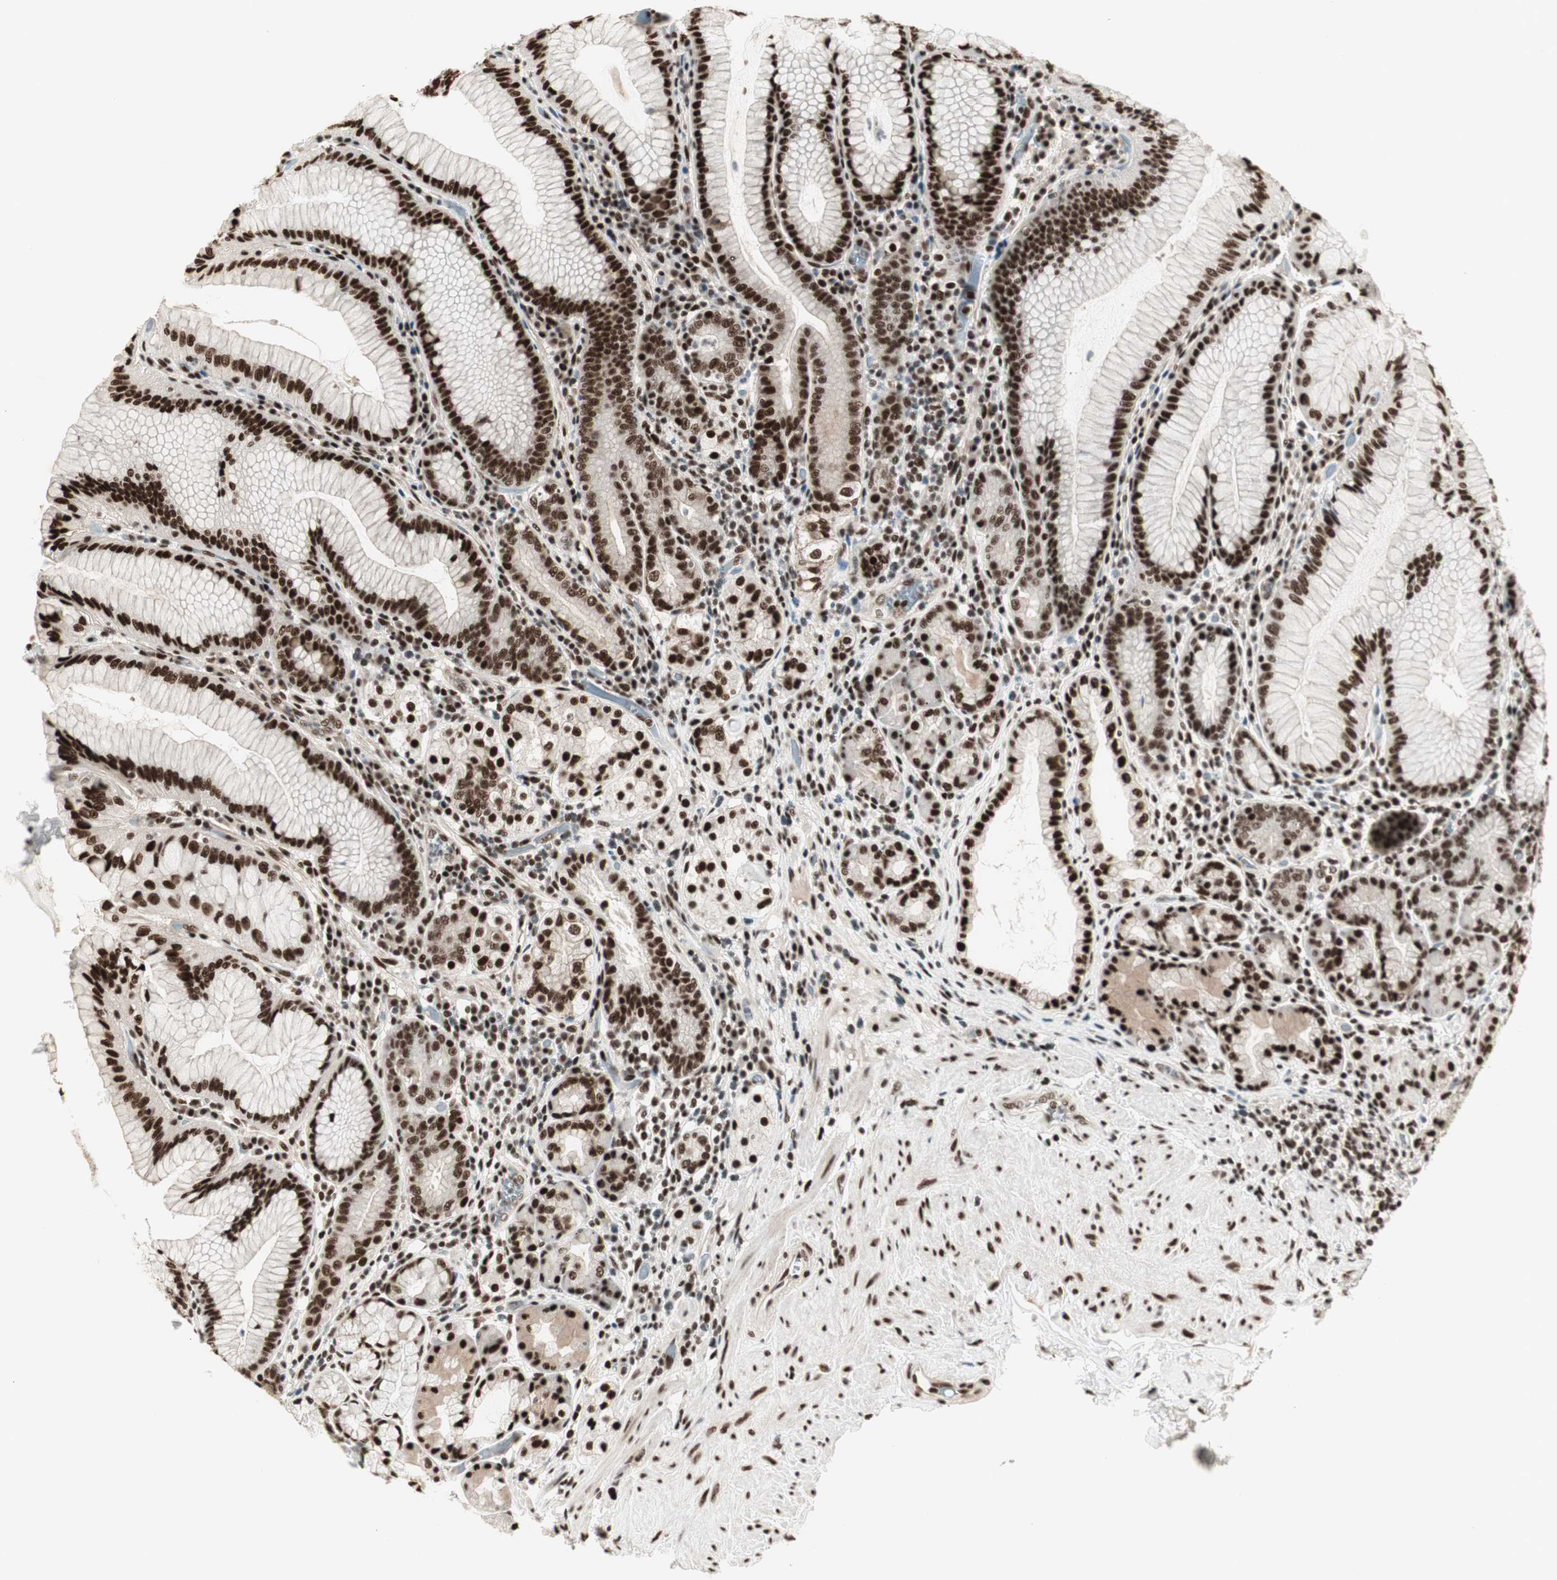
{"staining": {"intensity": "strong", "quantity": ">75%", "location": "nuclear"}, "tissue": "stomach", "cell_type": "Glandular cells", "image_type": "normal", "snomed": [{"axis": "morphology", "description": "Normal tissue, NOS"}, {"axis": "topography", "description": "Stomach, lower"}], "caption": "The photomicrograph reveals staining of unremarkable stomach, revealing strong nuclear protein positivity (brown color) within glandular cells.", "gene": "HEXIM1", "patient": {"sex": "female", "age": 76}}